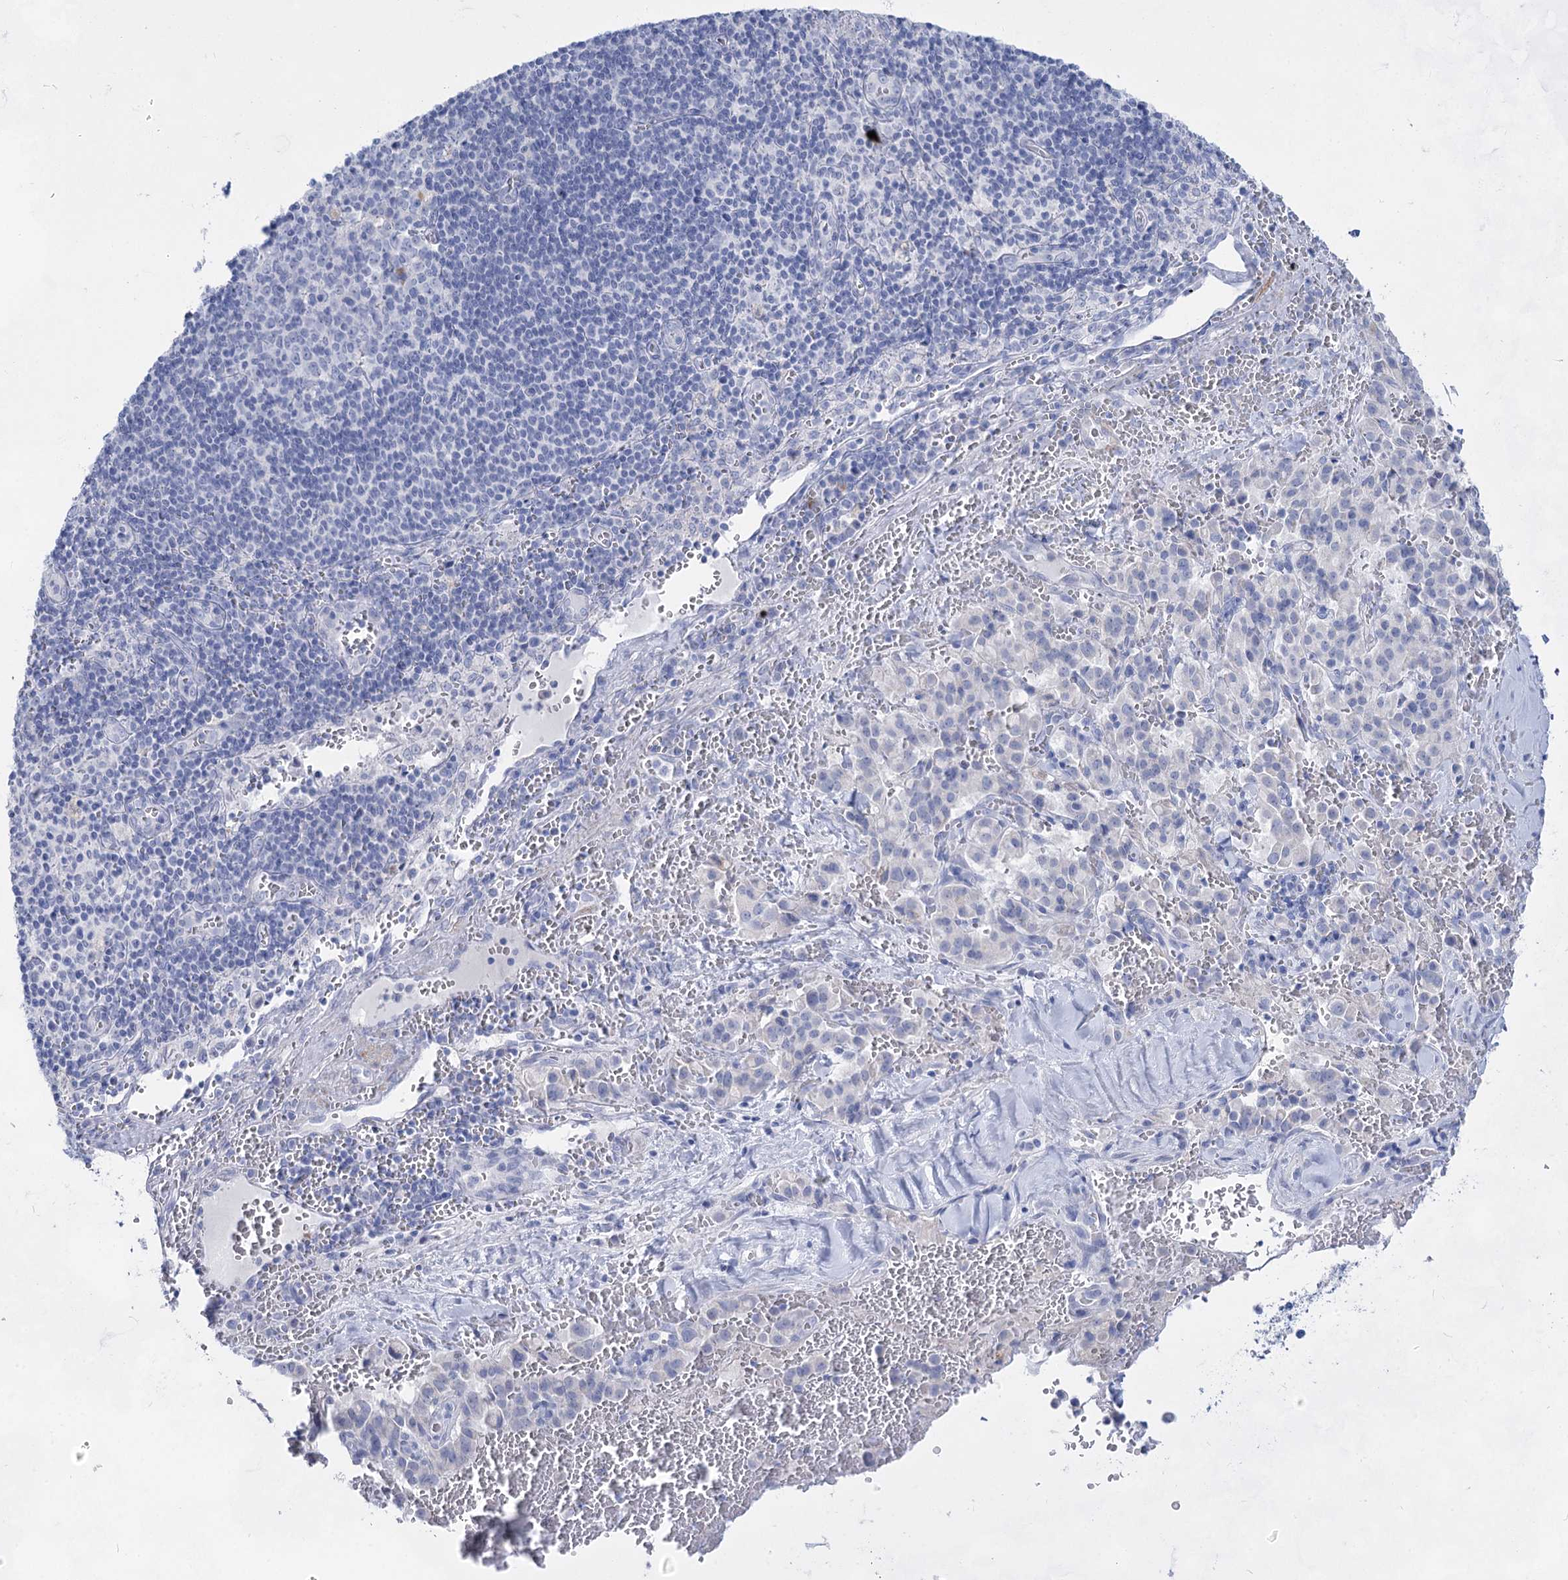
{"staining": {"intensity": "negative", "quantity": "none", "location": "none"}, "tissue": "pancreatic cancer", "cell_type": "Tumor cells", "image_type": "cancer", "snomed": [{"axis": "morphology", "description": "Adenocarcinoma, NOS"}, {"axis": "topography", "description": "Pancreas"}], "caption": "An immunohistochemistry histopathology image of adenocarcinoma (pancreatic) is shown. There is no staining in tumor cells of adenocarcinoma (pancreatic). (DAB IHC with hematoxylin counter stain).", "gene": "ACRV1", "patient": {"sex": "male", "age": 65}}